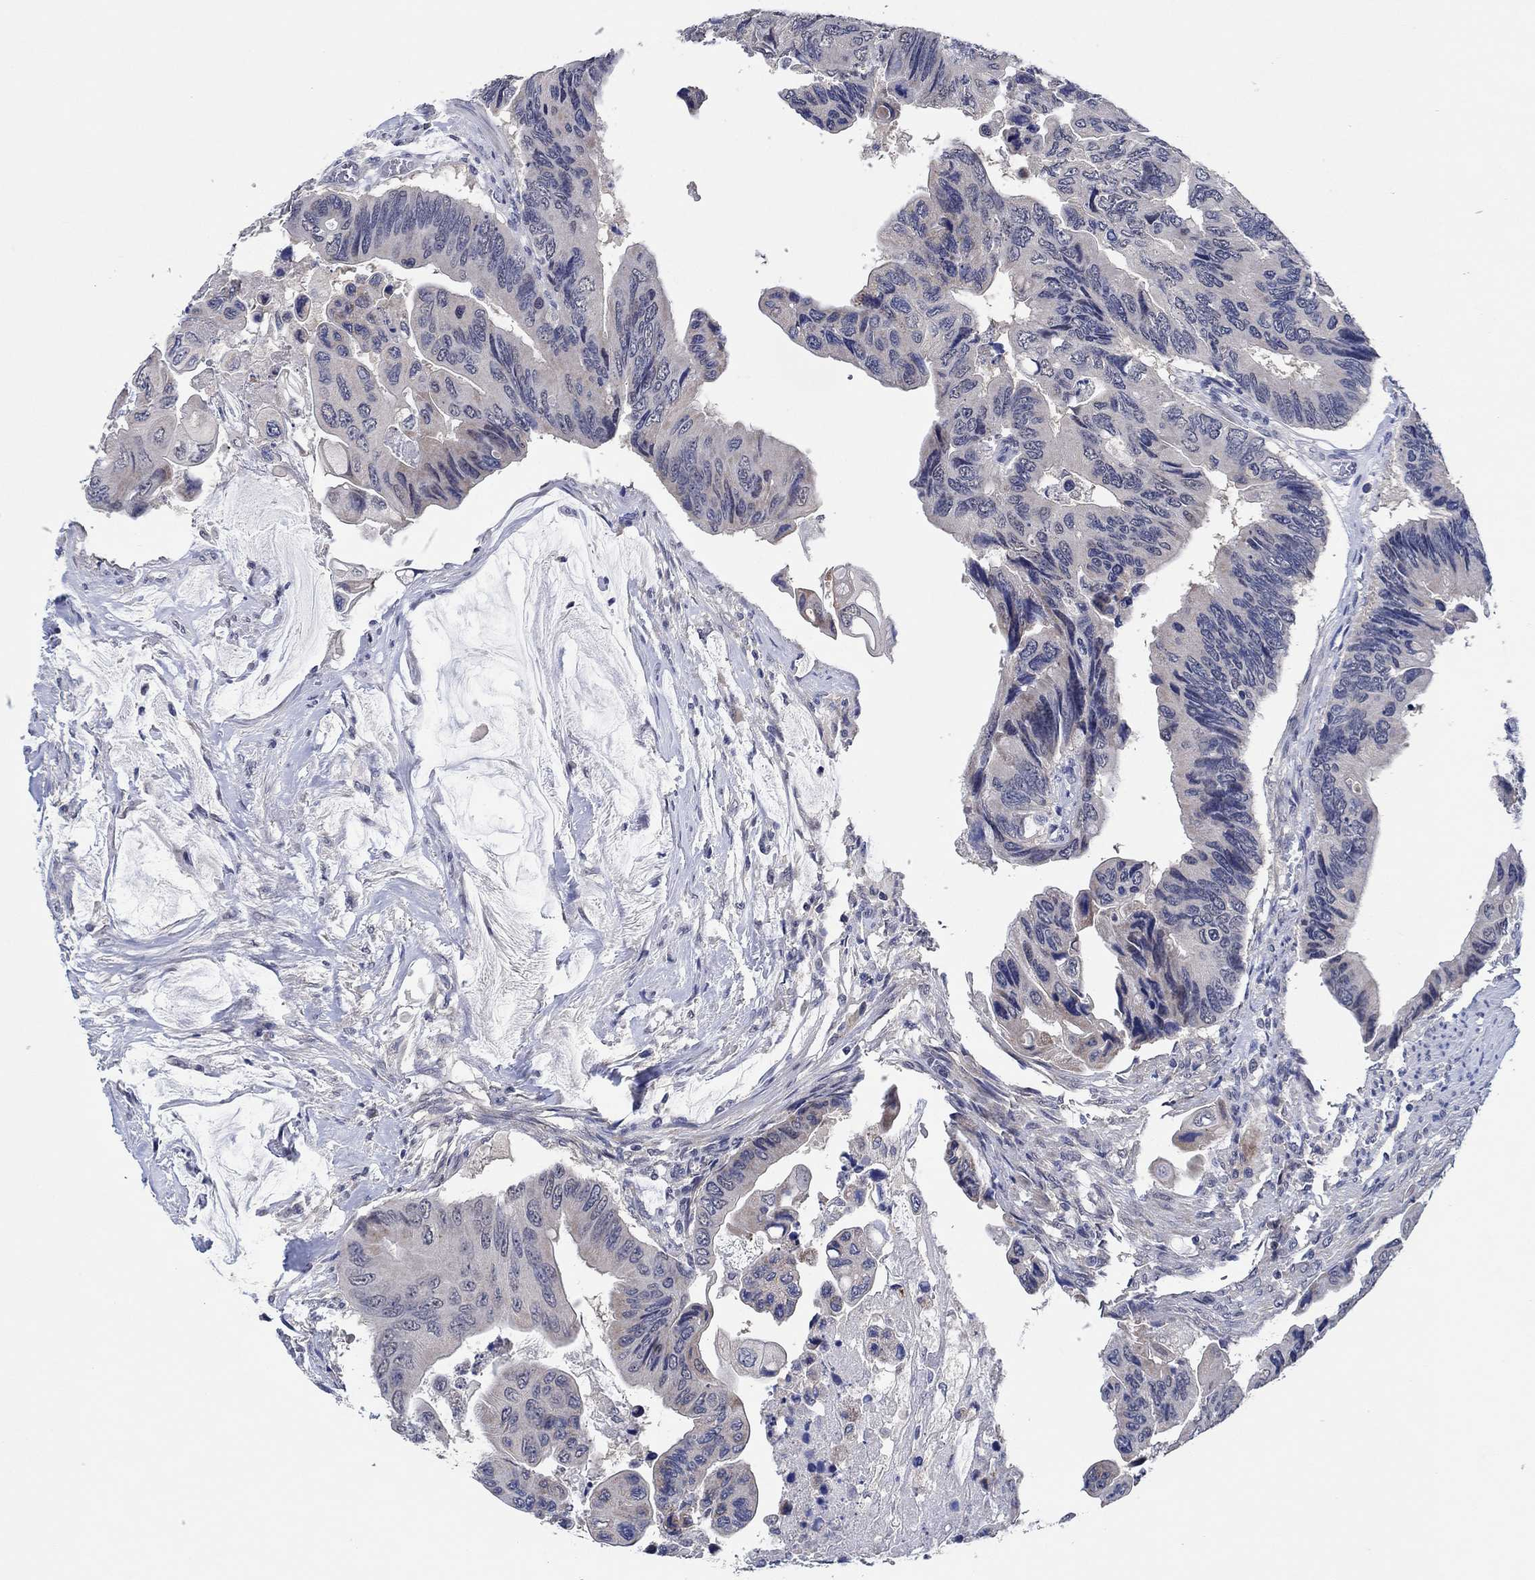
{"staining": {"intensity": "weak", "quantity": "<25%", "location": "cytoplasmic/membranous"}, "tissue": "colorectal cancer", "cell_type": "Tumor cells", "image_type": "cancer", "snomed": [{"axis": "morphology", "description": "Adenocarcinoma, NOS"}, {"axis": "topography", "description": "Rectum"}], "caption": "Tumor cells show no significant protein positivity in colorectal adenocarcinoma.", "gene": "PRRT3", "patient": {"sex": "male", "age": 63}}